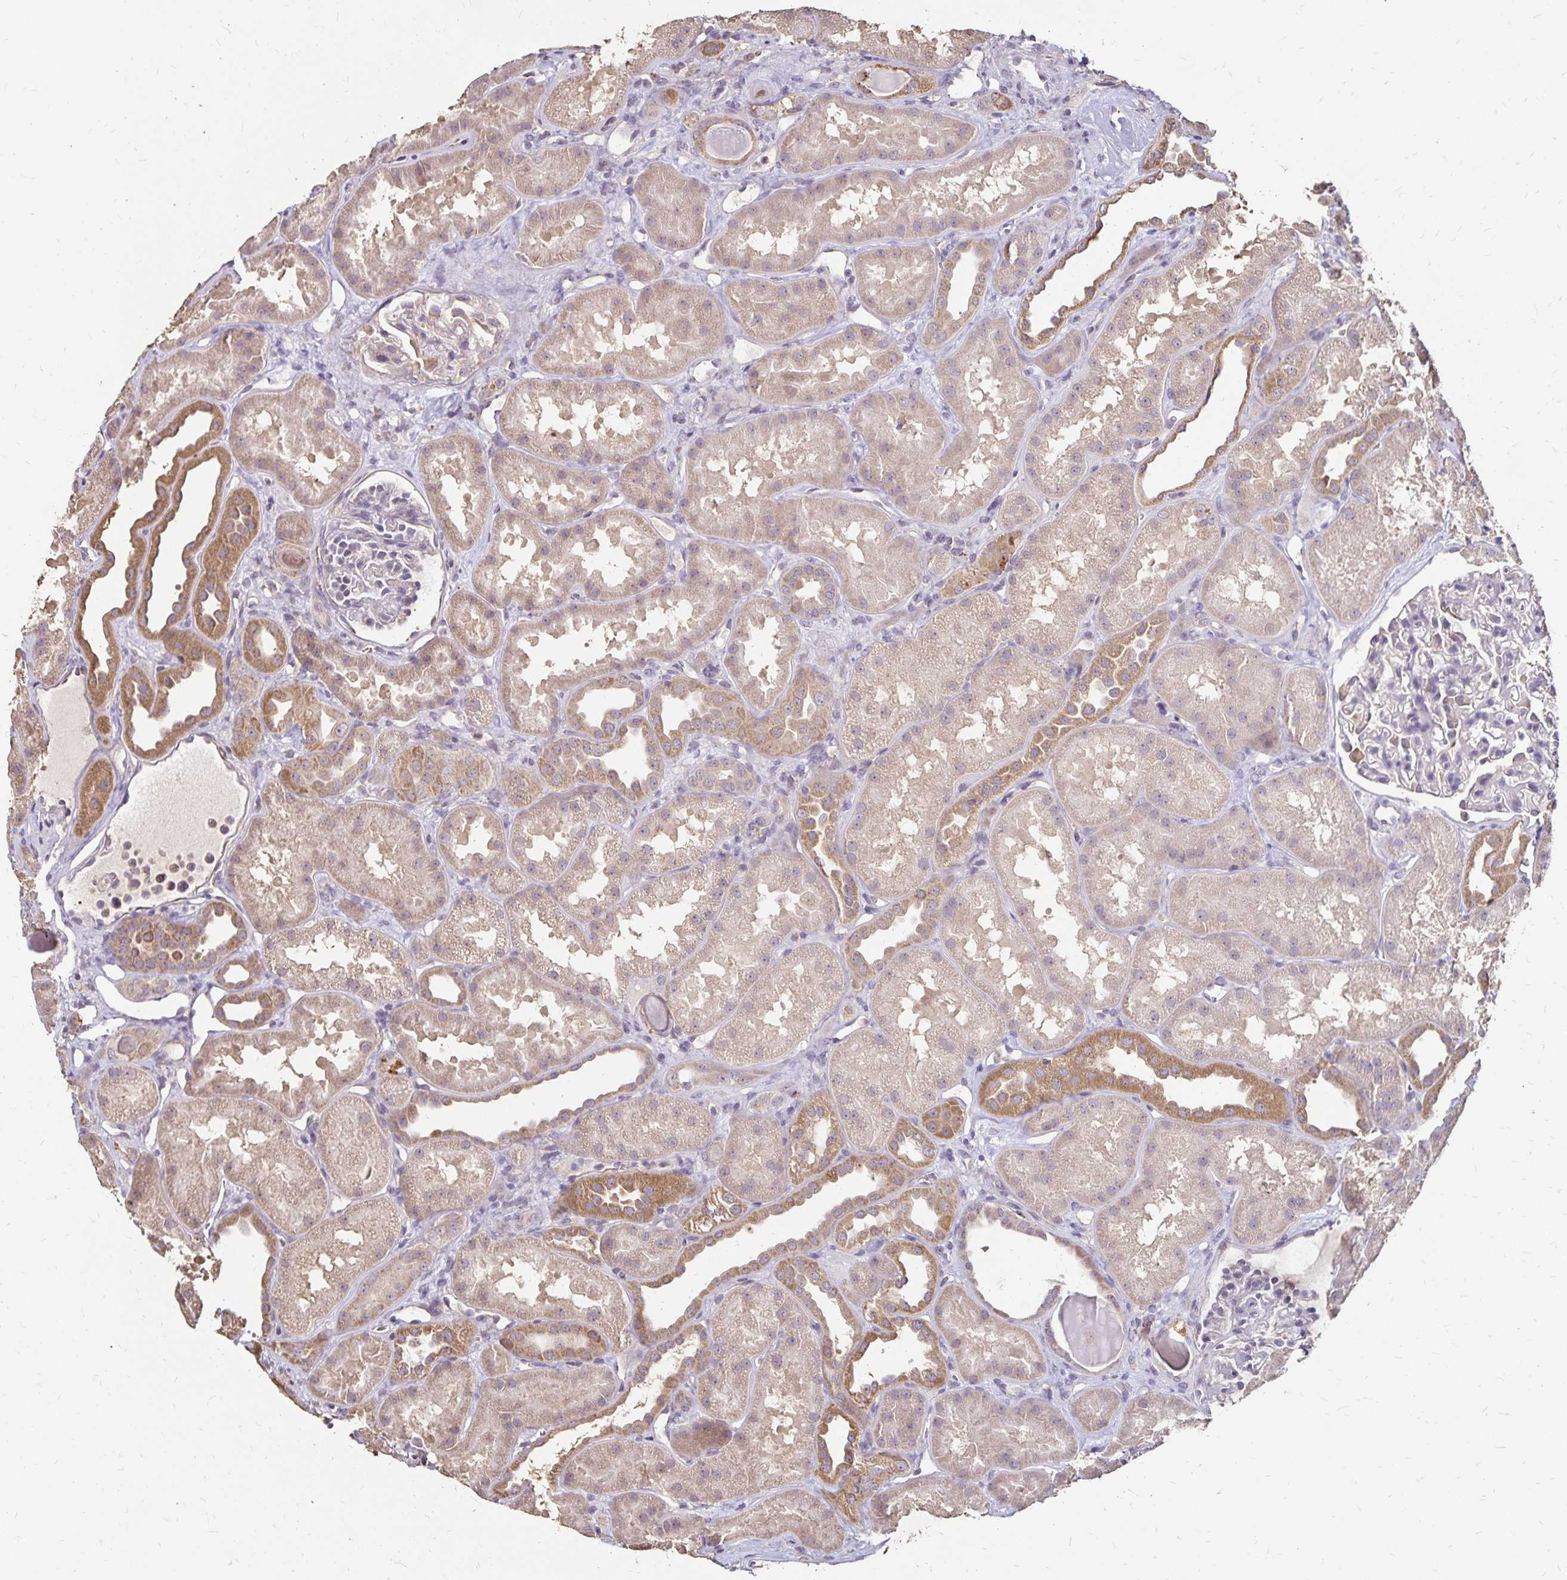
{"staining": {"intensity": "negative", "quantity": "none", "location": "none"}, "tissue": "kidney", "cell_type": "Cells in glomeruli", "image_type": "normal", "snomed": [{"axis": "morphology", "description": "Normal tissue, NOS"}, {"axis": "topography", "description": "Kidney"}], "caption": "Immunohistochemistry (IHC) photomicrograph of normal kidney: human kidney stained with DAB (3,3'-diaminobenzidine) demonstrates no significant protein positivity in cells in glomeruli. Nuclei are stained in blue.", "gene": "EMC10", "patient": {"sex": "male", "age": 61}}